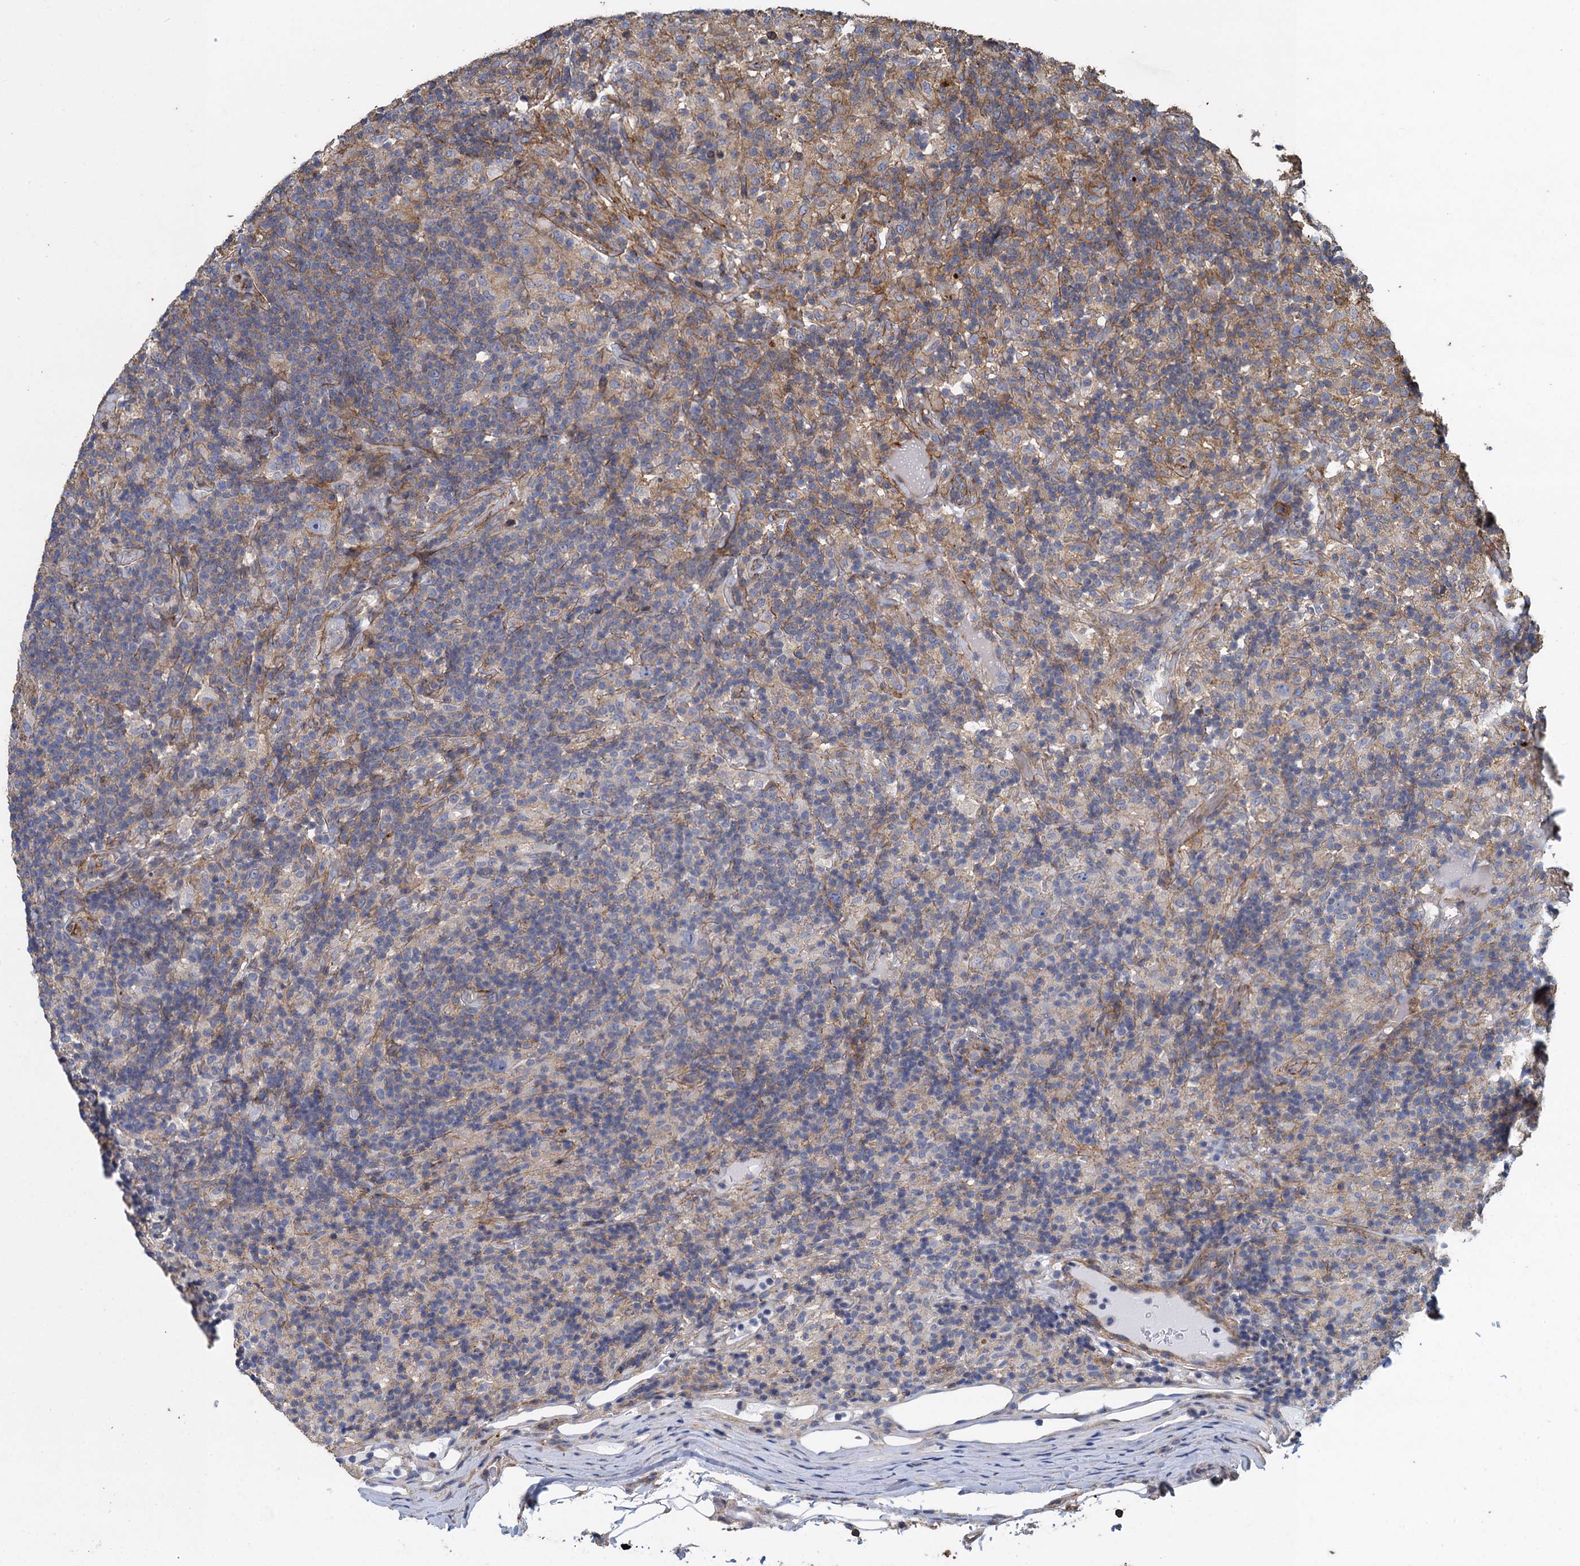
{"staining": {"intensity": "negative", "quantity": "none", "location": "none"}, "tissue": "lymphoma", "cell_type": "Tumor cells", "image_type": "cancer", "snomed": [{"axis": "morphology", "description": "Hodgkin's disease, NOS"}, {"axis": "topography", "description": "Lymph node"}], "caption": "A histopathology image of human lymphoma is negative for staining in tumor cells. Nuclei are stained in blue.", "gene": "PROSER2", "patient": {"sex": "male", "age": 70}}